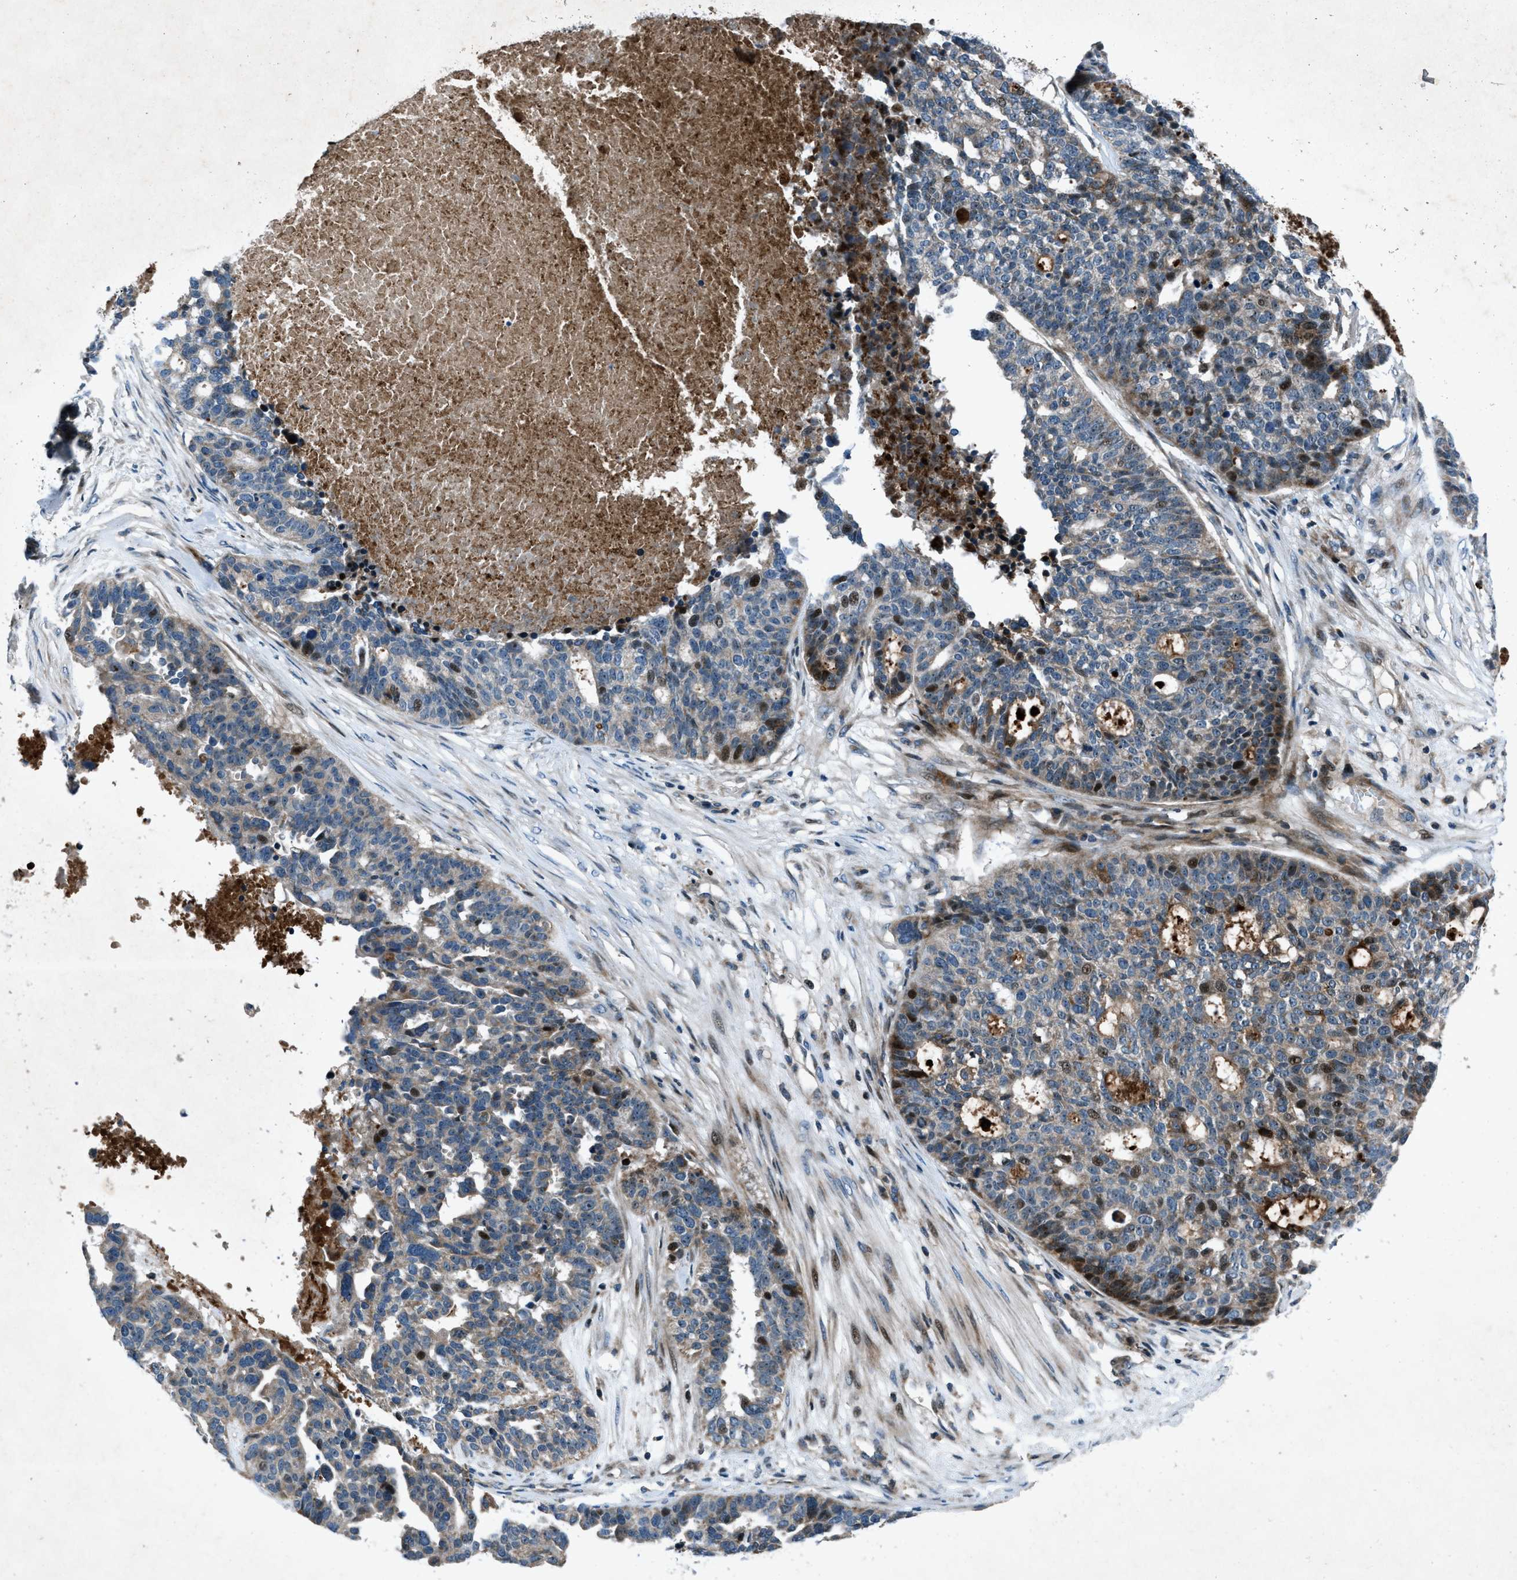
{"staining": {"intensity": "strong", "quantity": "<25%", "location": "nuclear"}, "tissue": "ovarian cancer", "cell_type": "Tumor cells", "image_type": "cancer", "snomed": [{"axis": "morphology", "description": "Cystadenocarcinoma, serous, NOS"}, {"axis": "topography", "description": "Ovary"}], "caption": "IHC photomicrograph of neoplastic tissue: ovarian cancer (serous cystadenocarcinoma) stained using IHC exhibits medium levels of strong protein expression localized specifically in the nuclear of tumor cells, appearing as a nuclear brown color.", "gene": "CLEC2D", "patient": {"sex": "female", "age": 59}}